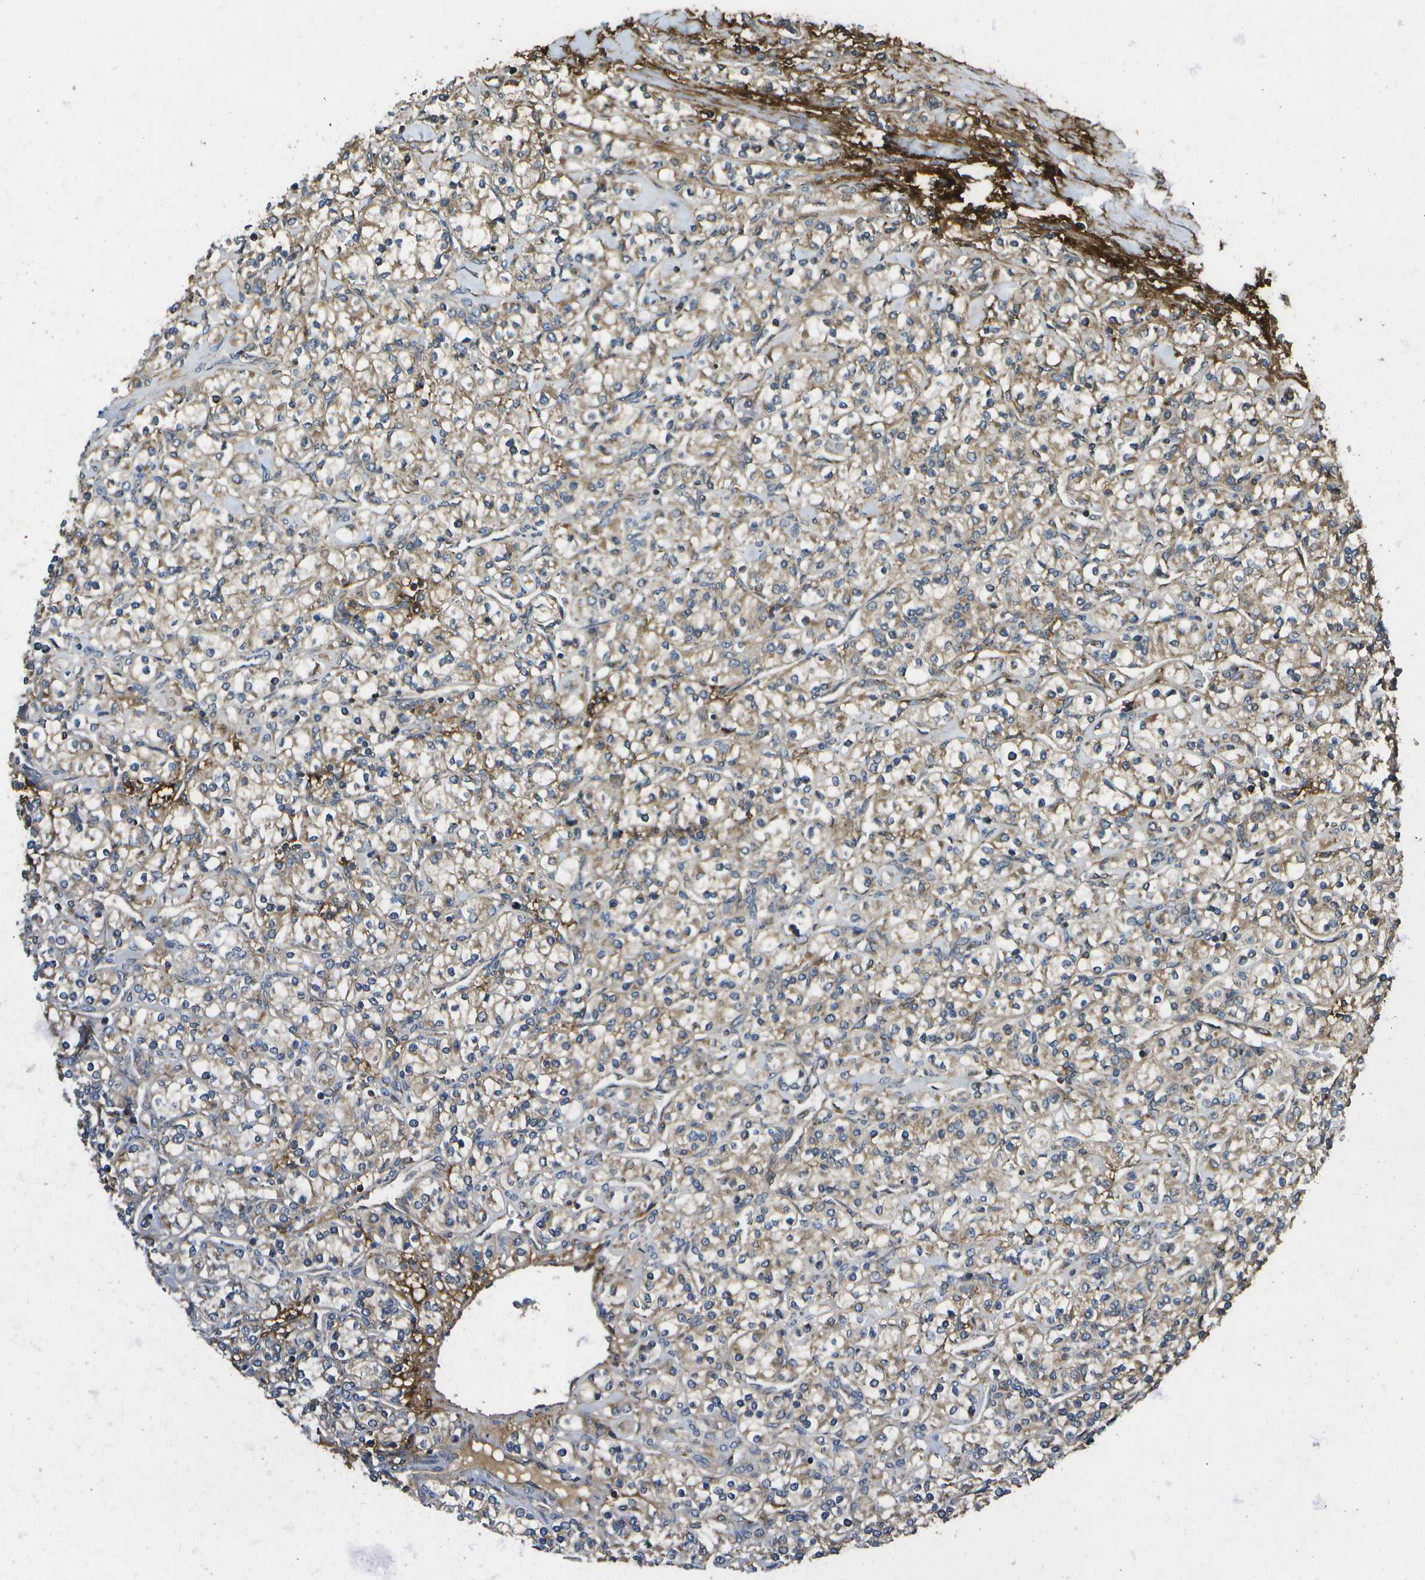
{"staining": {"intensity": "weak", "quantity": ">75%", "location": "cytoplasmic/membranous"}, "tissue": "renal cancer", "cell_type": "Tumor cells", "image_type": "cancer", "snomed": [{"axis": "morphology", "description": "Adenocarcinoma, NOS"}, {"axis": "topography", "description": "Kidney"}], "caption": "Immunohistochemical staining of adenocarcinoma (renal) reveals low levels of weak cytoplasmic/membranous protein staining in about >75% of tumor cells. (DAB = brown stain, brightfield microscopy at high magnification).", "gene": "HFE", "patient": {"sex": "male", "age": 77}}